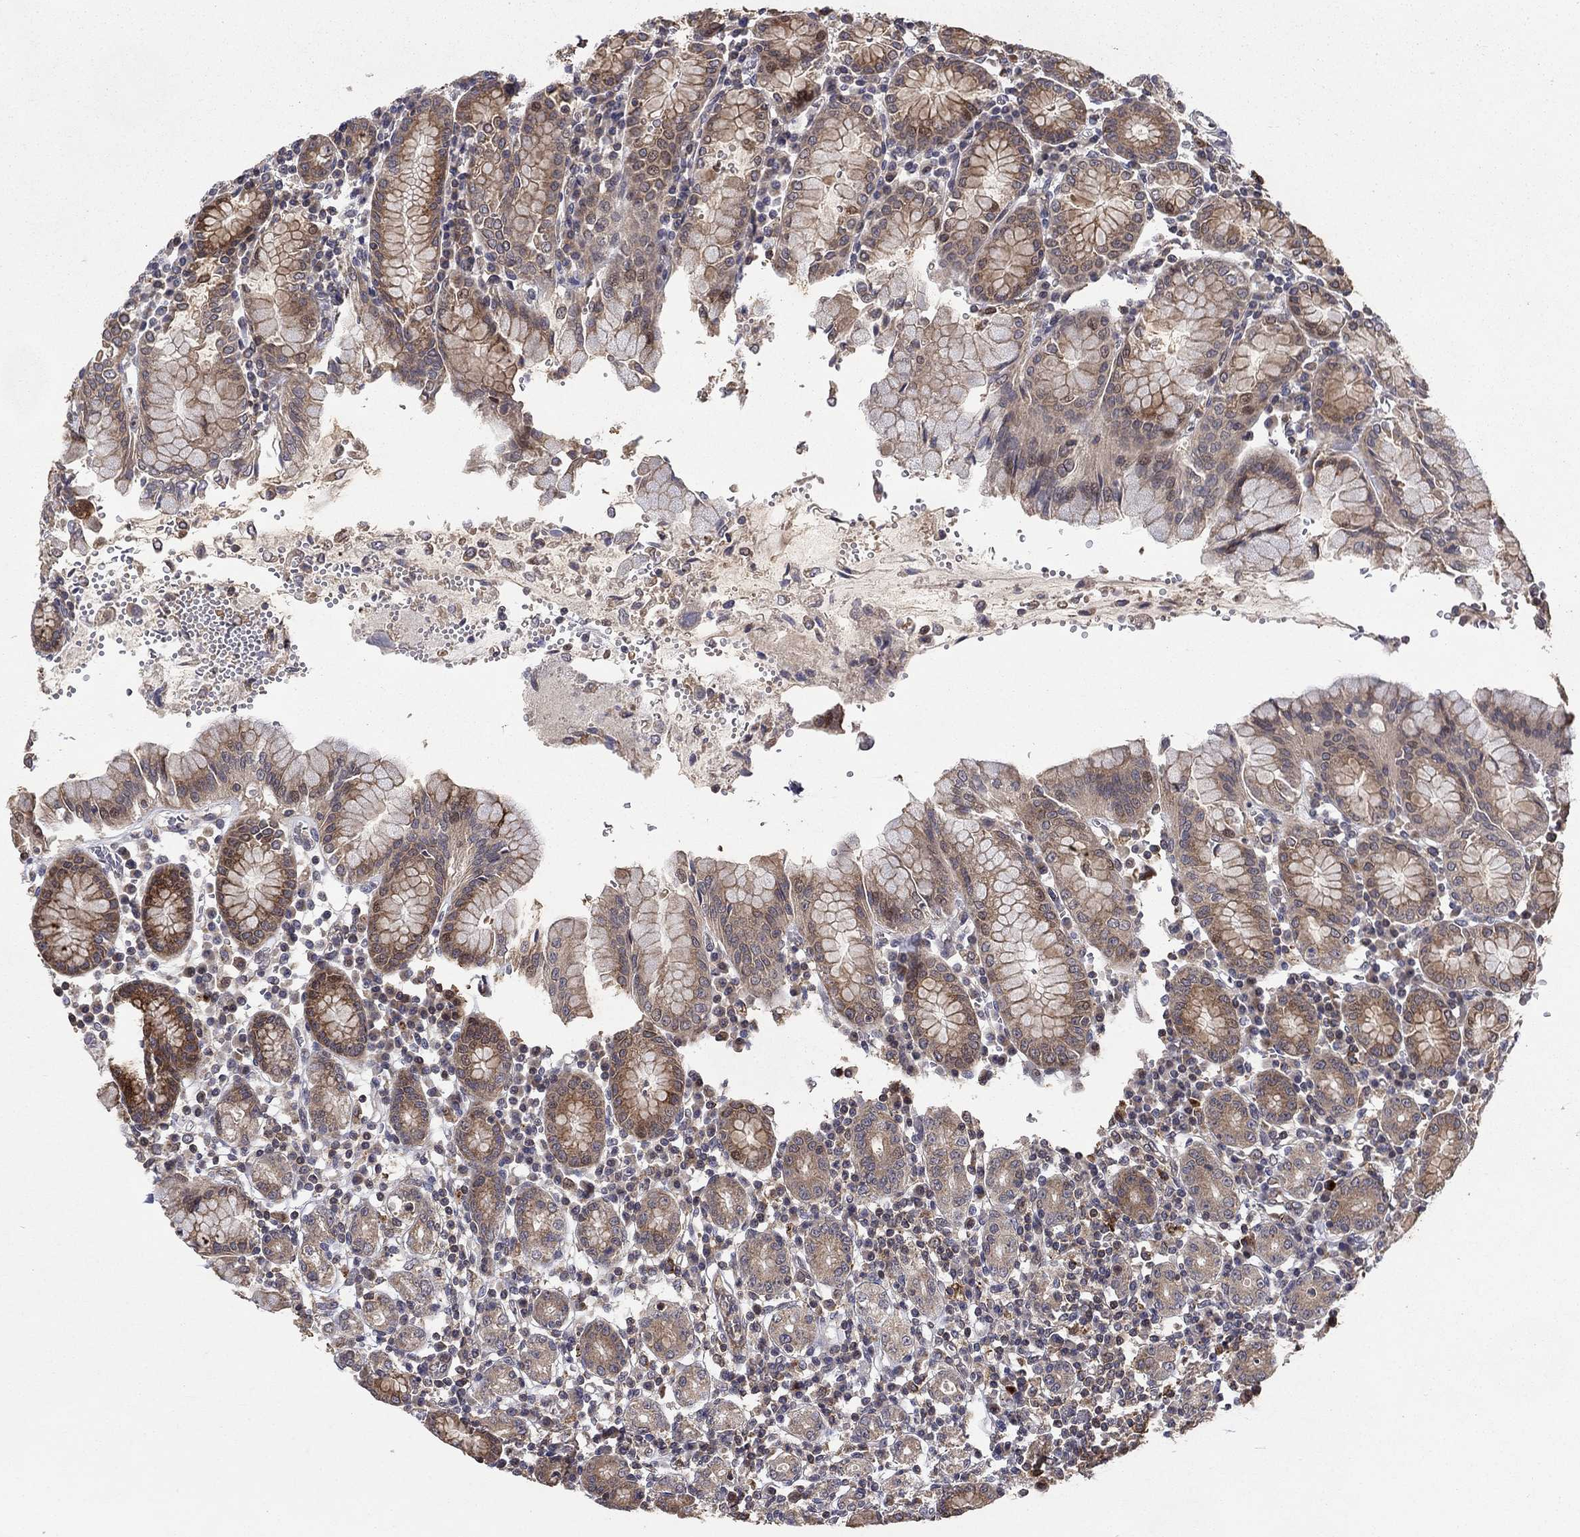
{"staining": {"intensity": "moderate", "quantity": "25%-75%", "location": "cytoplasmic/membranous"}, "tissue": "stomach", "cell_type": "Glandular cells", "image_type": "normal", "snomed": [{"axis": "morphology", "description": "Normal tissue, NOS"}, {"axis": "topography", "description": "Stomach, upper"}, {"axis": "topography", "description": "Stomach"}], "caption": "Immunohistochemical staining of unremarkable human stomach shows moderate cytoplasmic/membranous protein positivity in about 25%-75% of glandular cells. (DAB (3,3'-diaminobenzidine) IHC with brightfield microscopy, high magnification).", "gene": "LPCAT4", "patient": {"sex": "male", "age": 62}}